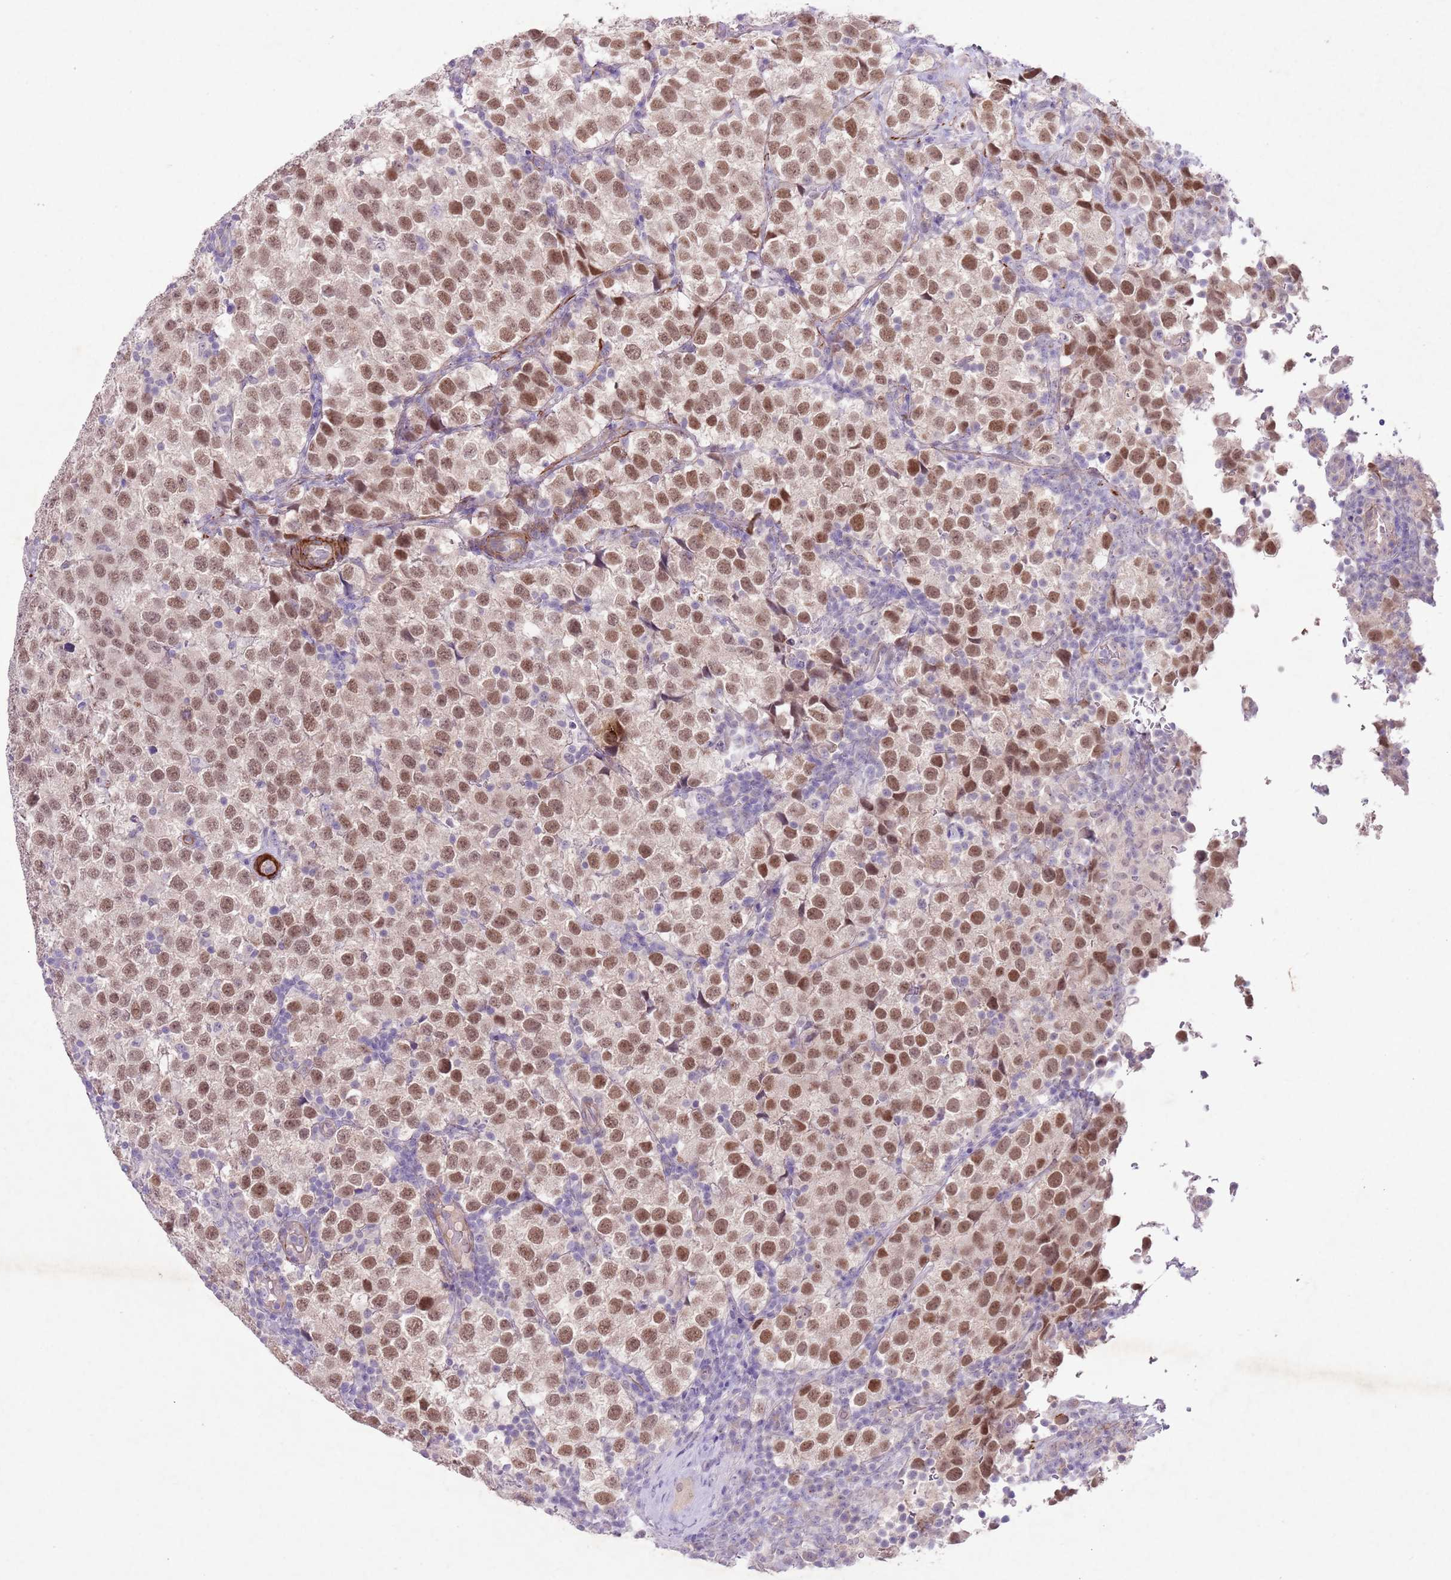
{"staining": {"intensity": "moderate", "quantity": ">75%", "location": "nuclear"}, "tissue": "testis cancer", "cell_type": "Tumor cells", "image_type": "cancer", "snomed": [{"axis": "morphology", "description": "Seminoma, NOS"}, {"axis": "topography", "description": "Testis"}], "caption": "A medium amount of moderate nuclear staining is identified in approximately >75% of tumor cells in testis seminoma tissue. Using DAB (brown) and hematoxylin (blue) stains, captured at high magnification using brightfield microscopy.", "gene": "CCNI", "patient": {"sex": "male", "age": 34}}